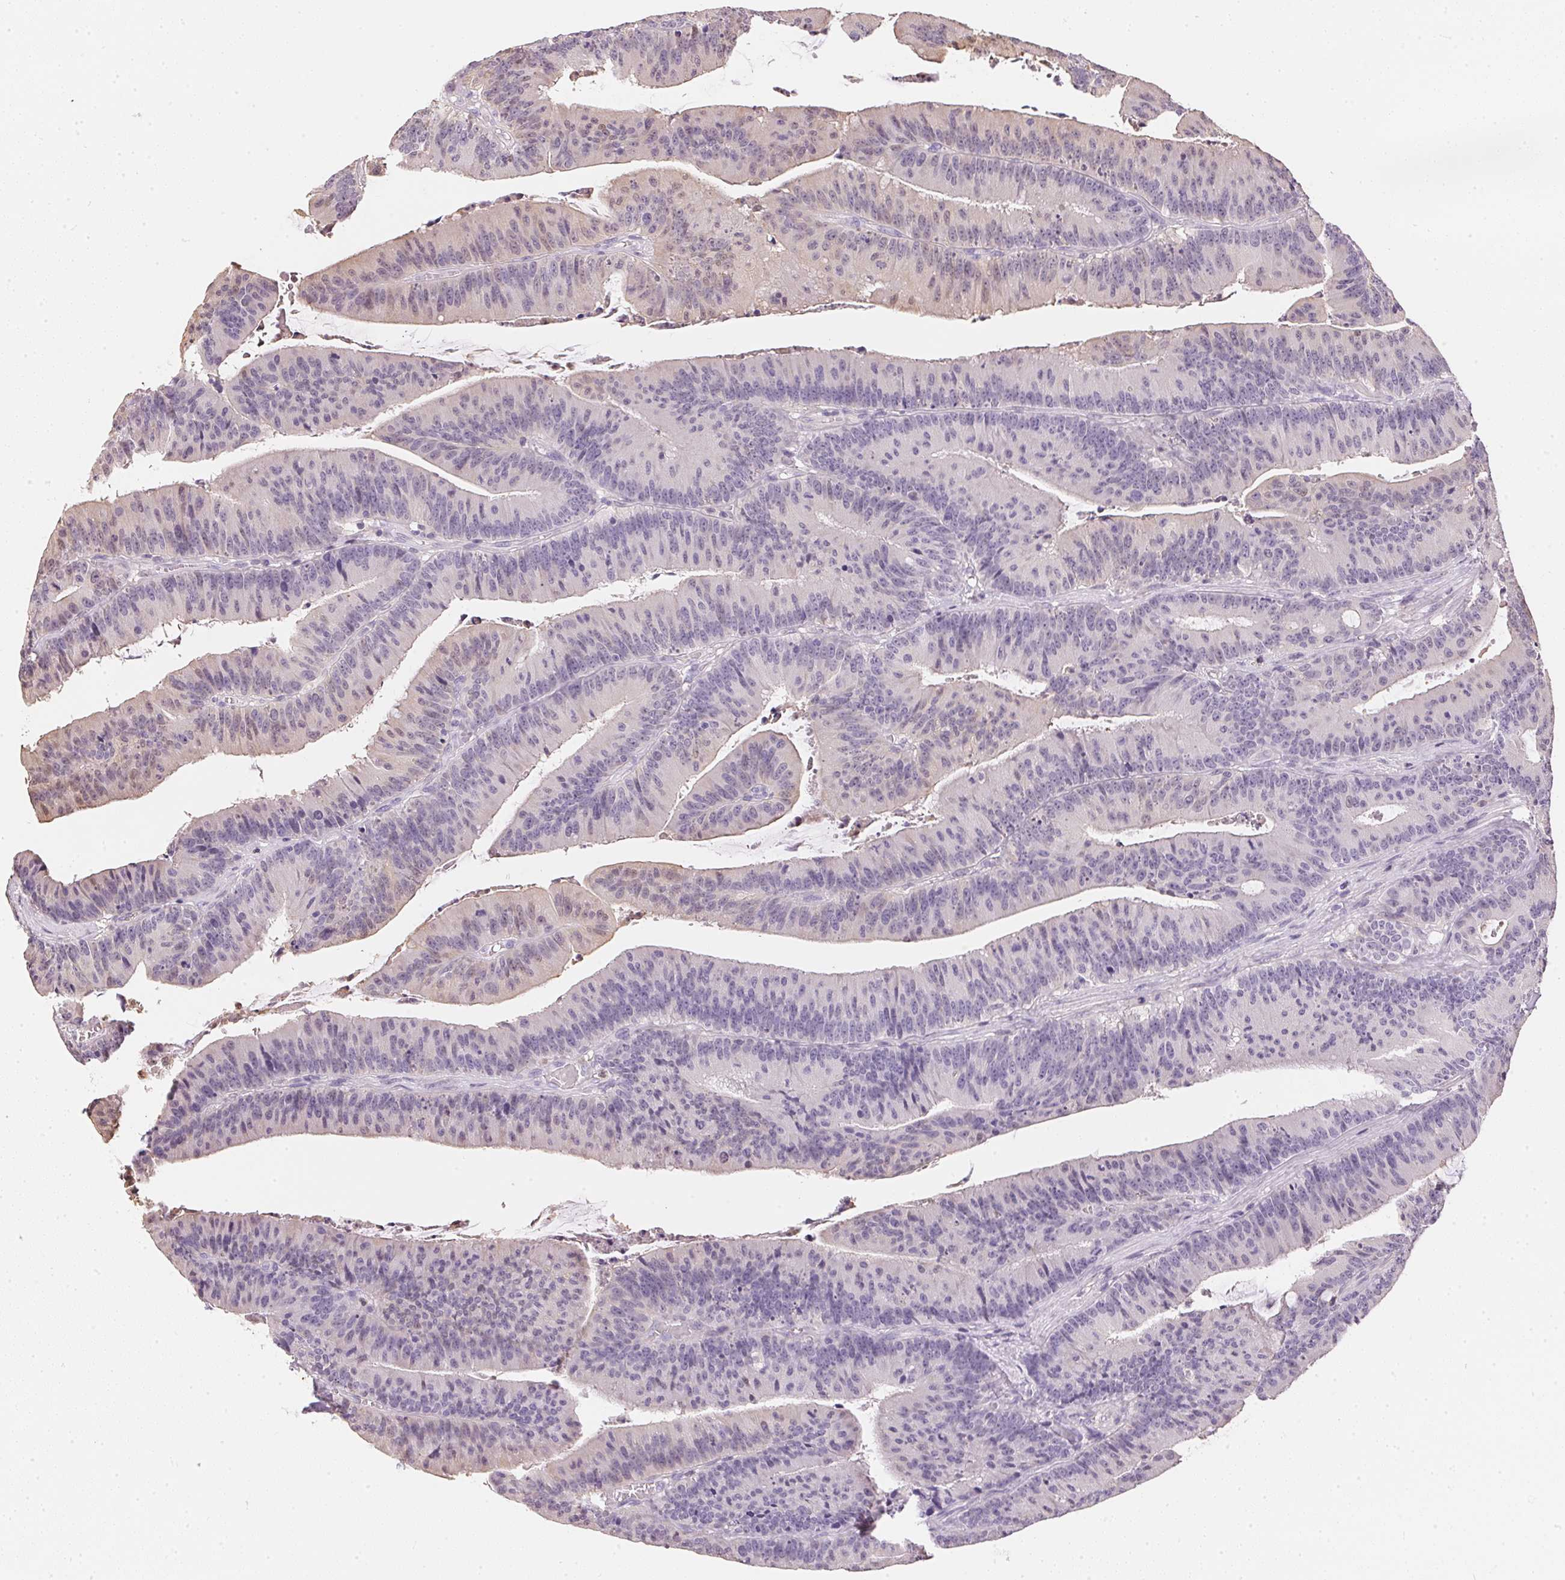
{"staining": {"intensity": "negative", "quantity": "none", "location": "none"}, "tissue": "colorectal cancer", "cell_type": "Tumor cells", "image_type": "cancer", "snomed": [{"axis": "morphology", "description": "Adenocarcinoma, NOS"}, {"axis": "topography", "description": "Colon"}], "caption": "Tumor cells are negative for protein expression in human colorectal cancer (adenocarcinoma). (DAB (3,3'-diaminobenzidine) immunohistochemistry, high magnification).", "gene": "S100A3", "patient": {"sex": "female", "age": 78}}